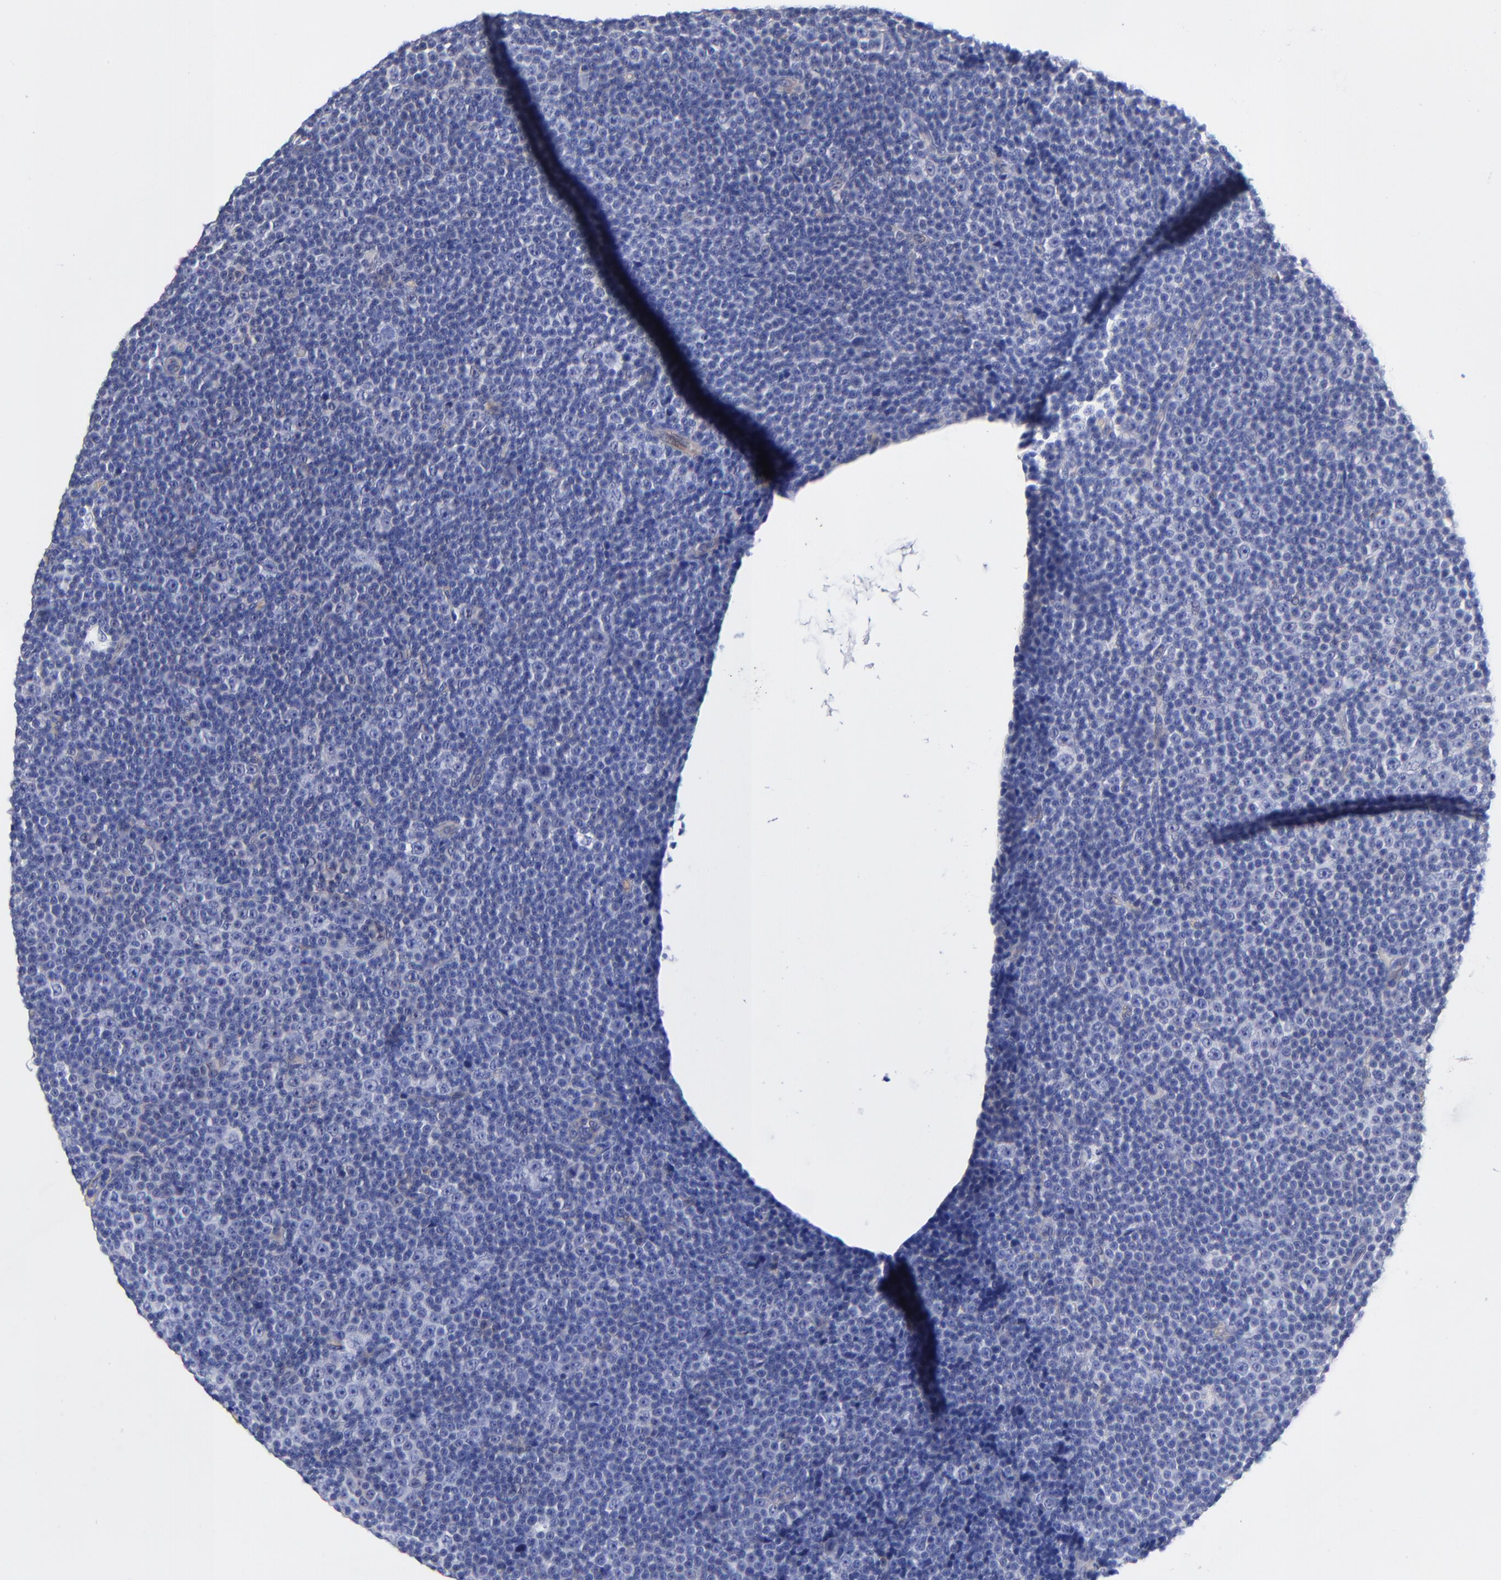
{"staining": {"intensity": "negative", "quantity": "none", "location": "none"}, "tissue": "lymphoma", "cell_type": "Tumor cells", "image_type": "cancer", "snomed": [{"axis": "morphology", "description": "Malignant lymphoma, non-Hodgkin's type, Low grade"}, {"axis": "topography", "description": "Lymph node"}], "caption": "Tumor cells are negative for protein expression in human lymphoma.", "gene": "SLC44A2", "patient": {"sex": "female", "age": 67}}